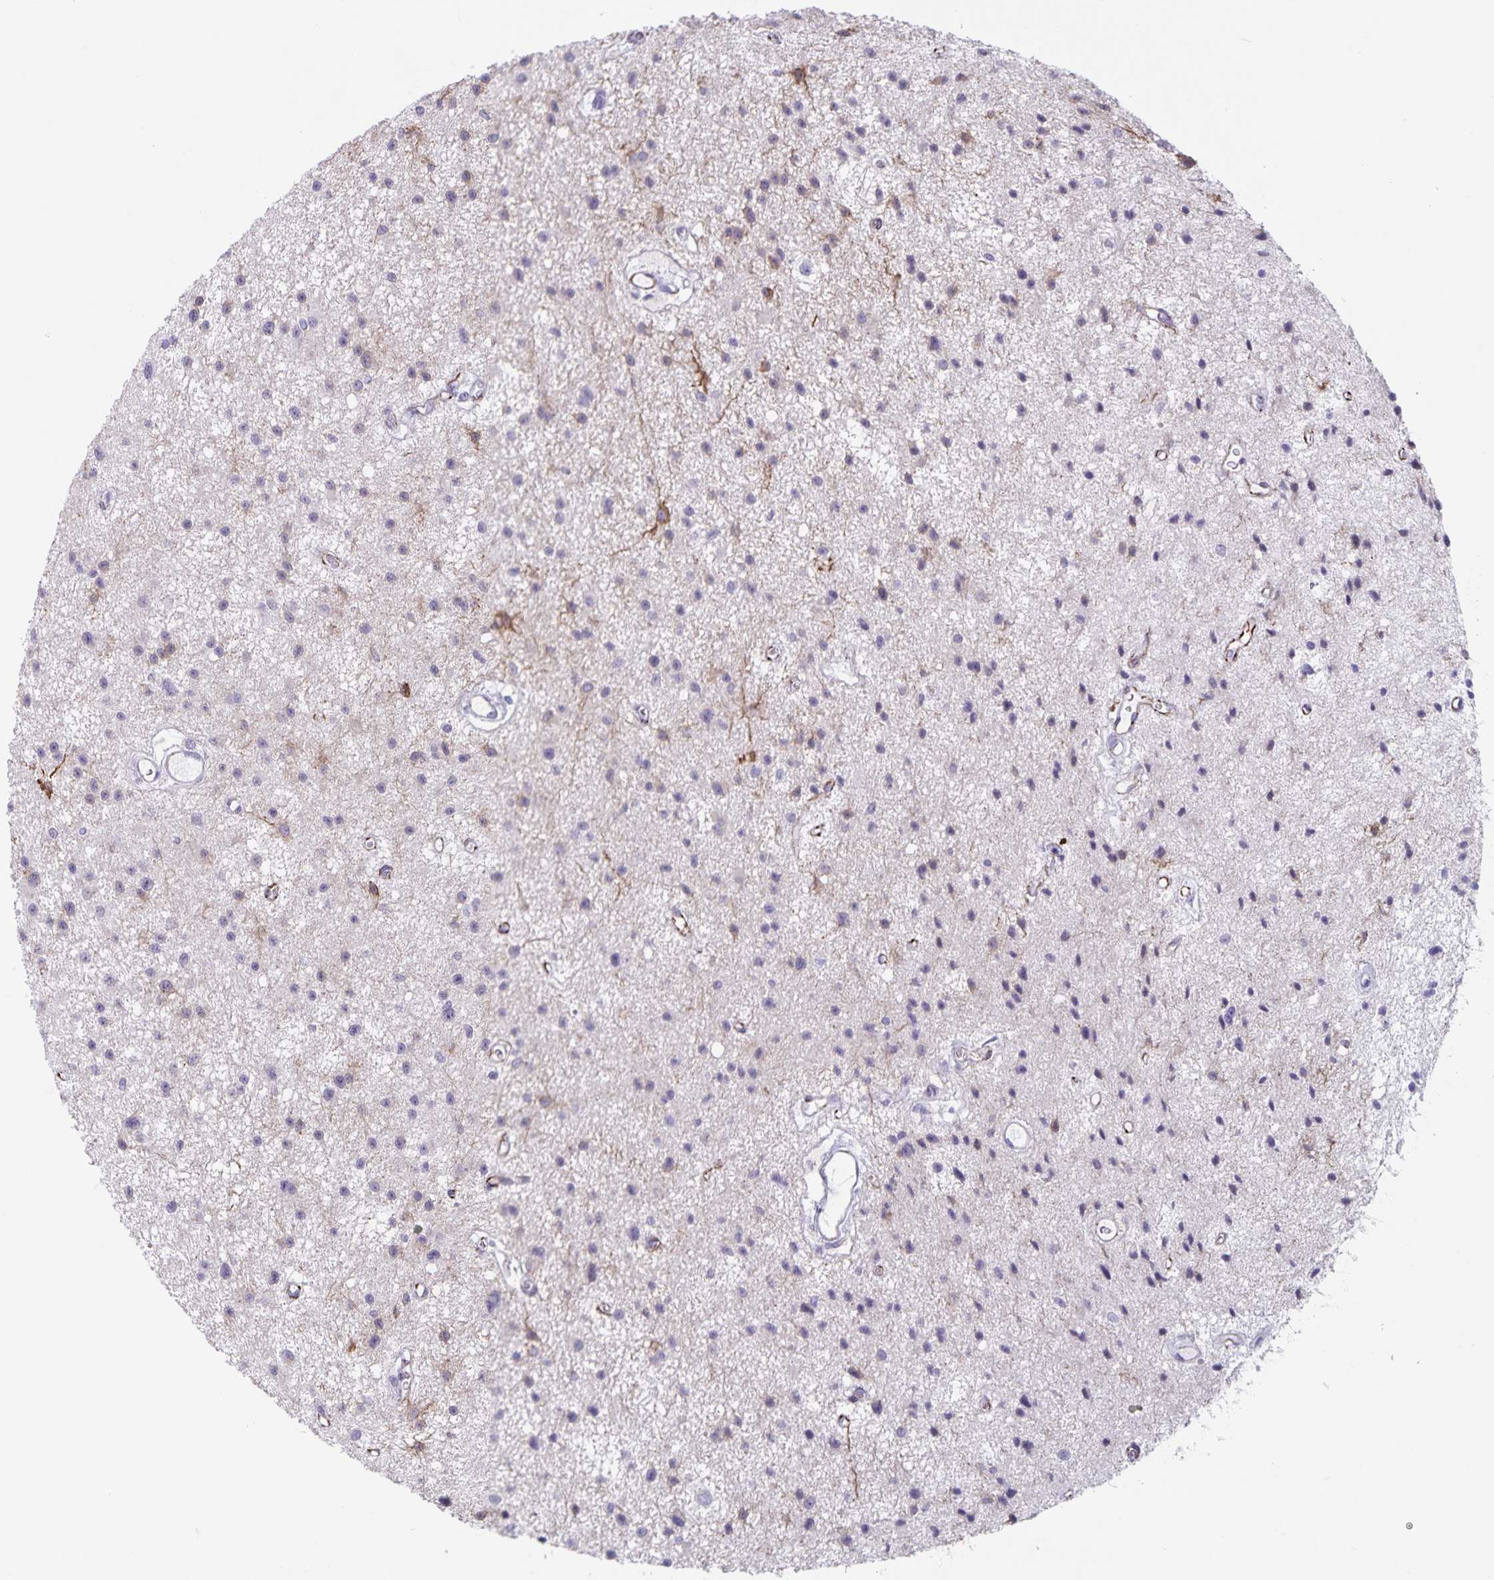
{"staining": {"intensity": "negative", "quantity": "none", "location": "none"}, "tissue": "glioma", "cell_type": "Tumor cells", "image_type": "cancer", "snomed": [{"axis": "morphology", "description": "Glioma, malignant, Low grade"}, {"axis": "topography", "description": "Brain"}], "caption": "This is an IHC photomicrograph of human glioma. There is no staining in tumor cells.", "gene": "SYNM", "patient": {"sex": "male", "age": 43}}